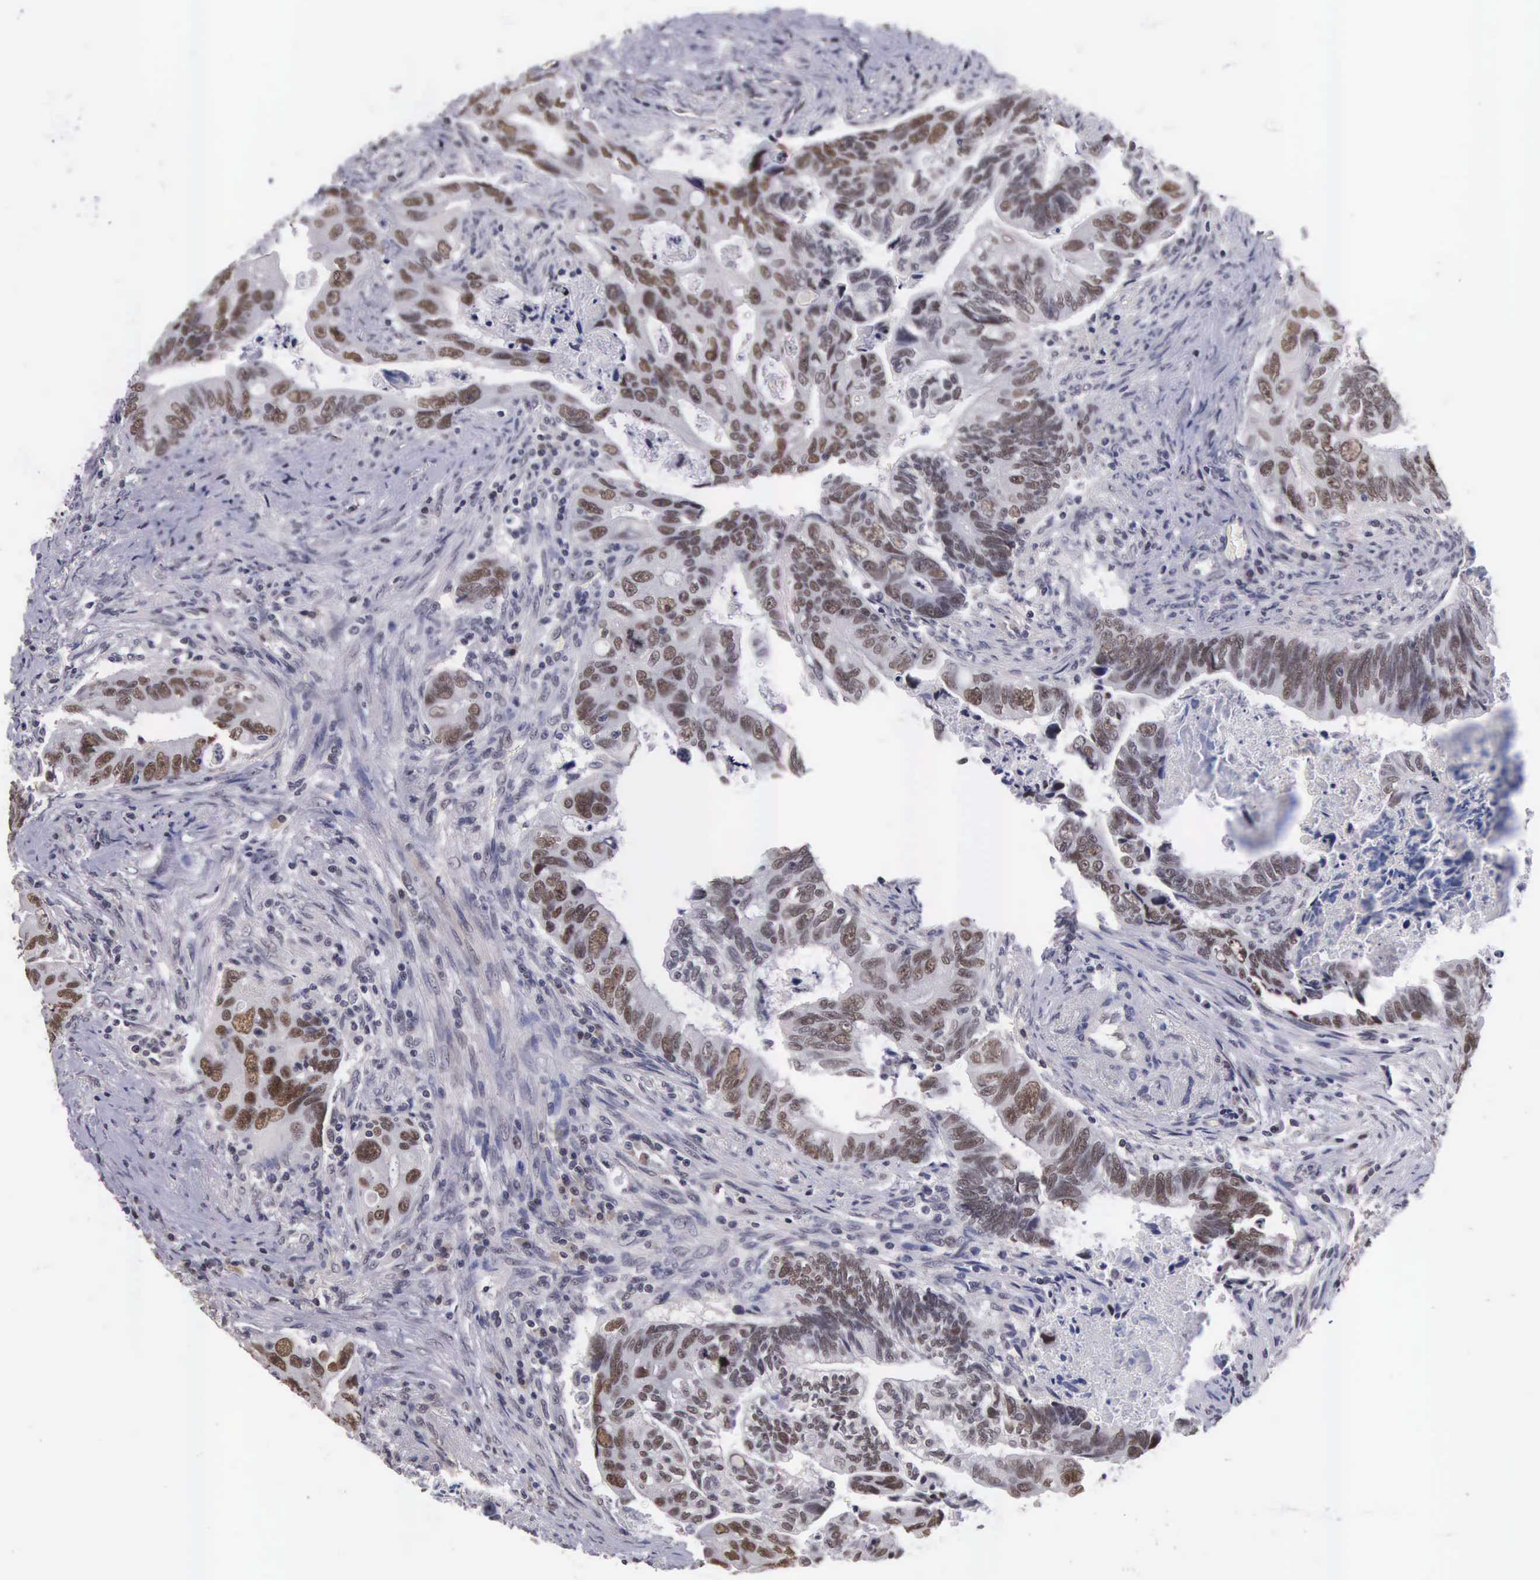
{"staining": {"intensity": "moderate", "quantity": ">75%", "location": "nuclear"}, "tissue": "colorectal cancer", "cell_type": "Tumor cells", "image_type": "cancer", "snomed": [{"axis": "morphology", "description": "Adenocarcinoma, NOS"}, {"axis": "topography", "description": "Rectum"}], "caption": "This image demonstrates colorectal cancer (adenocarcinoma) stained with immunohistochemistry (IHC) to label a protein in brown. The nuclear of tumor cells show moderate positivity for the protein. Nuclei are counter-stained blue.", "gene": "ZNF275", "patient": {"sex": "female", "age": 57}}